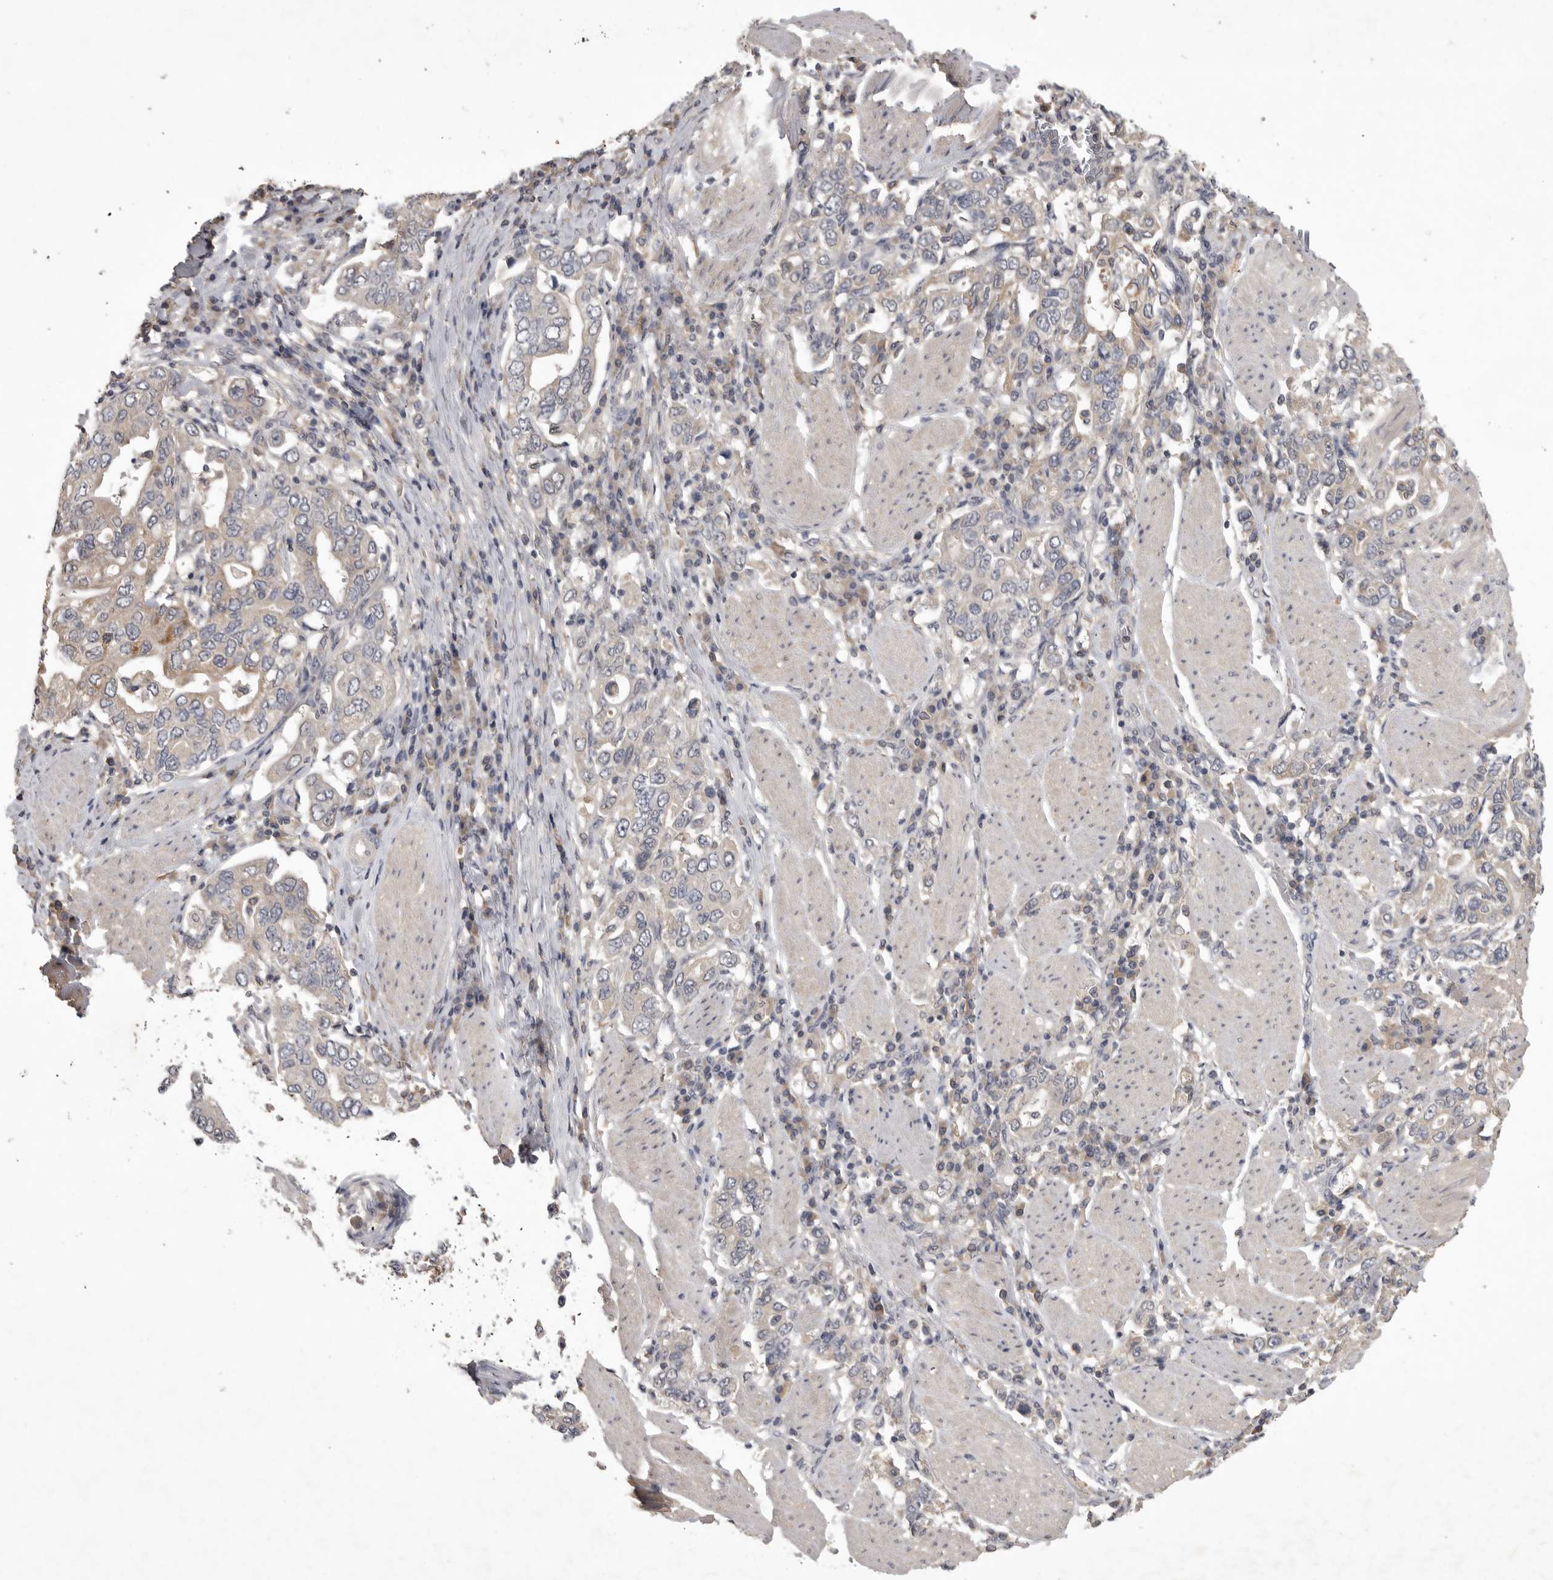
{"staining": {"intensity": "weak", "quantity": "<25%", "location": "cytoplasmic/membranous"}, "tissue": "stomach cancer", "cell_type": "Tumor cells", "image_type": "cancer", "snomed": [{"axis": "morphology", "description": "Adenocarcinoma, NOS"}, {"axis": "topography", "description": "Stomach, upper"}], "caption": "DAB immunohistochemical staining of human stomach adenocarcinoma shows no significant expression in tumor cells.", "gene": "ZNF114", "patient": {"sex": "male", "age": 62}}